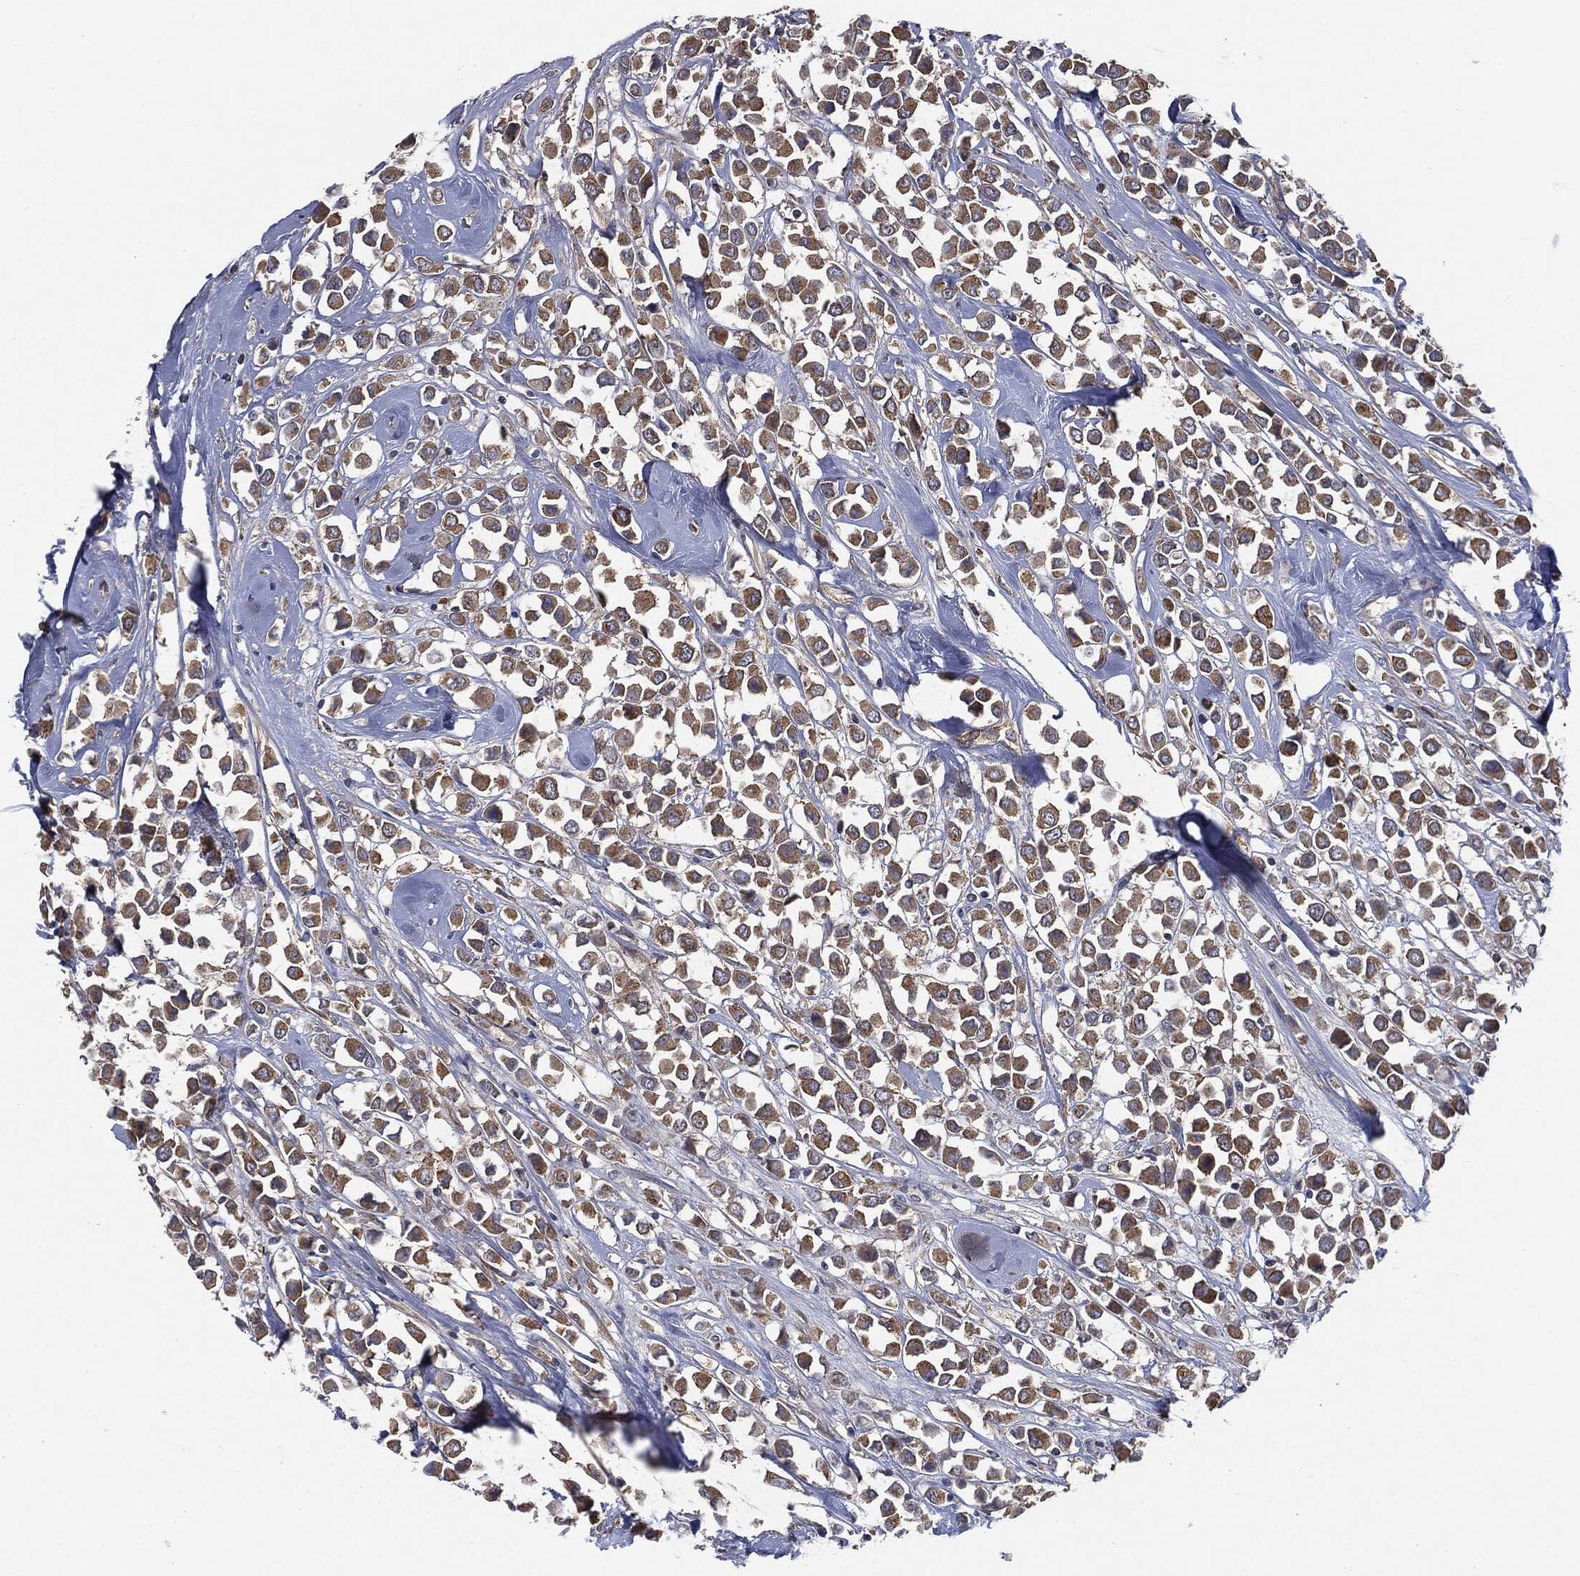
{"staining": {"intensity": "moderate", "quantity": ">75%", "location": "cytoplasmic/membranous"}, "tissue": "breast cancer", "cell_type": "Tumor cells", "image_type": "cancer", "snomed": [{"axis": "morphology", "description": "Duct carcinoma"}, {"axis": "topography", "description": "Breast"}], "caption": "Human intraductal carcinoma (breast) stained with a brown dye displays moderate cytoplasmic/membranous positive expression in about >75% of tumor cells.", "gene": "EPS15L1", "patient": {"sex": "female", "age": 61}}